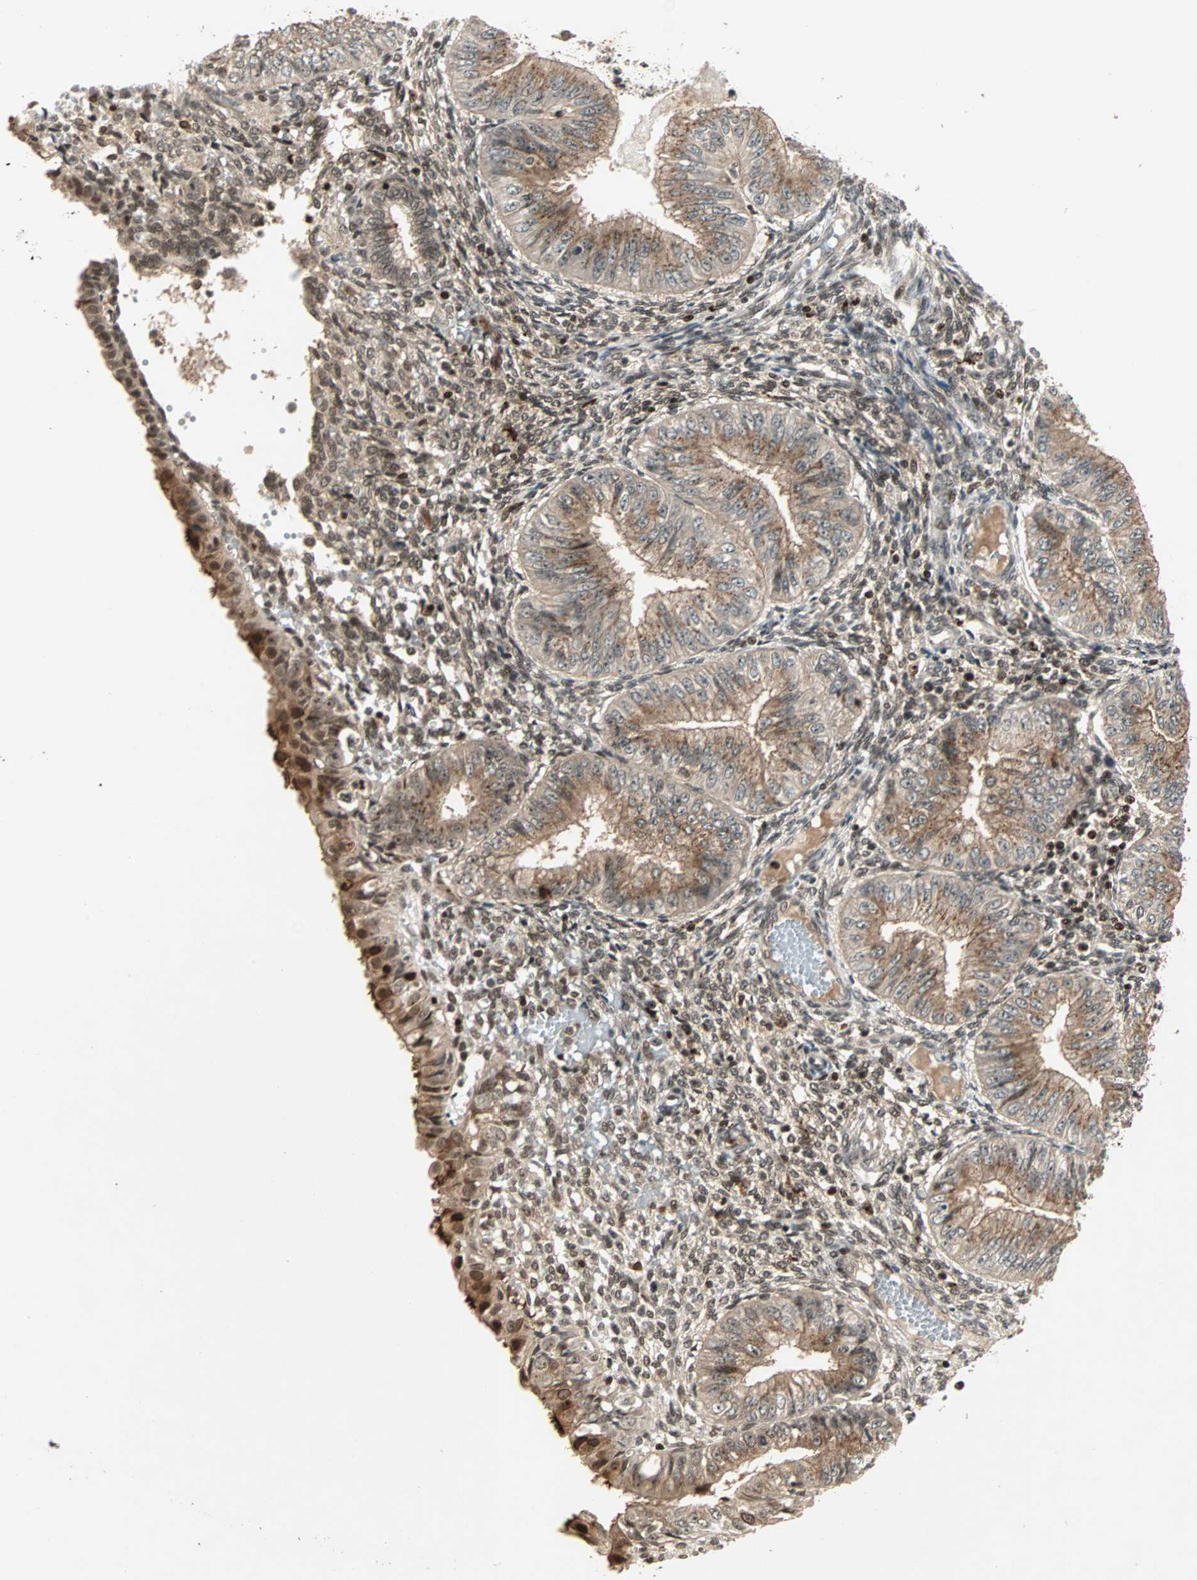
{"staining": {"intensity": "moderate", "quantity": ">75%", "location": "cytoplasmic/membranous,nuclear"}, "tissue": "endometrial cancer", "cell_type": "Tumor cells", "image_type": "cancer", "snomed": [{"axis": "morphology", "description": "Normal tissue, NOS"}, {"axis": "morphology", "description": "Adenocarcinoma, NOS"}, {"axis": "topography", "description": "Endometrium"}], "caption": "An IHC image of tumor tissue is shown. Protein staining in brown highlights moderate cytoplasmic/membranous and nuclear positivity in endometrial adenocarcinoma within tumor cells. Immunohistochemistry stains the protein of interest in brown and the nuclei are stained blue.", "gene": "ZBED9", "patient": {"sex": "female", "age": 53}}